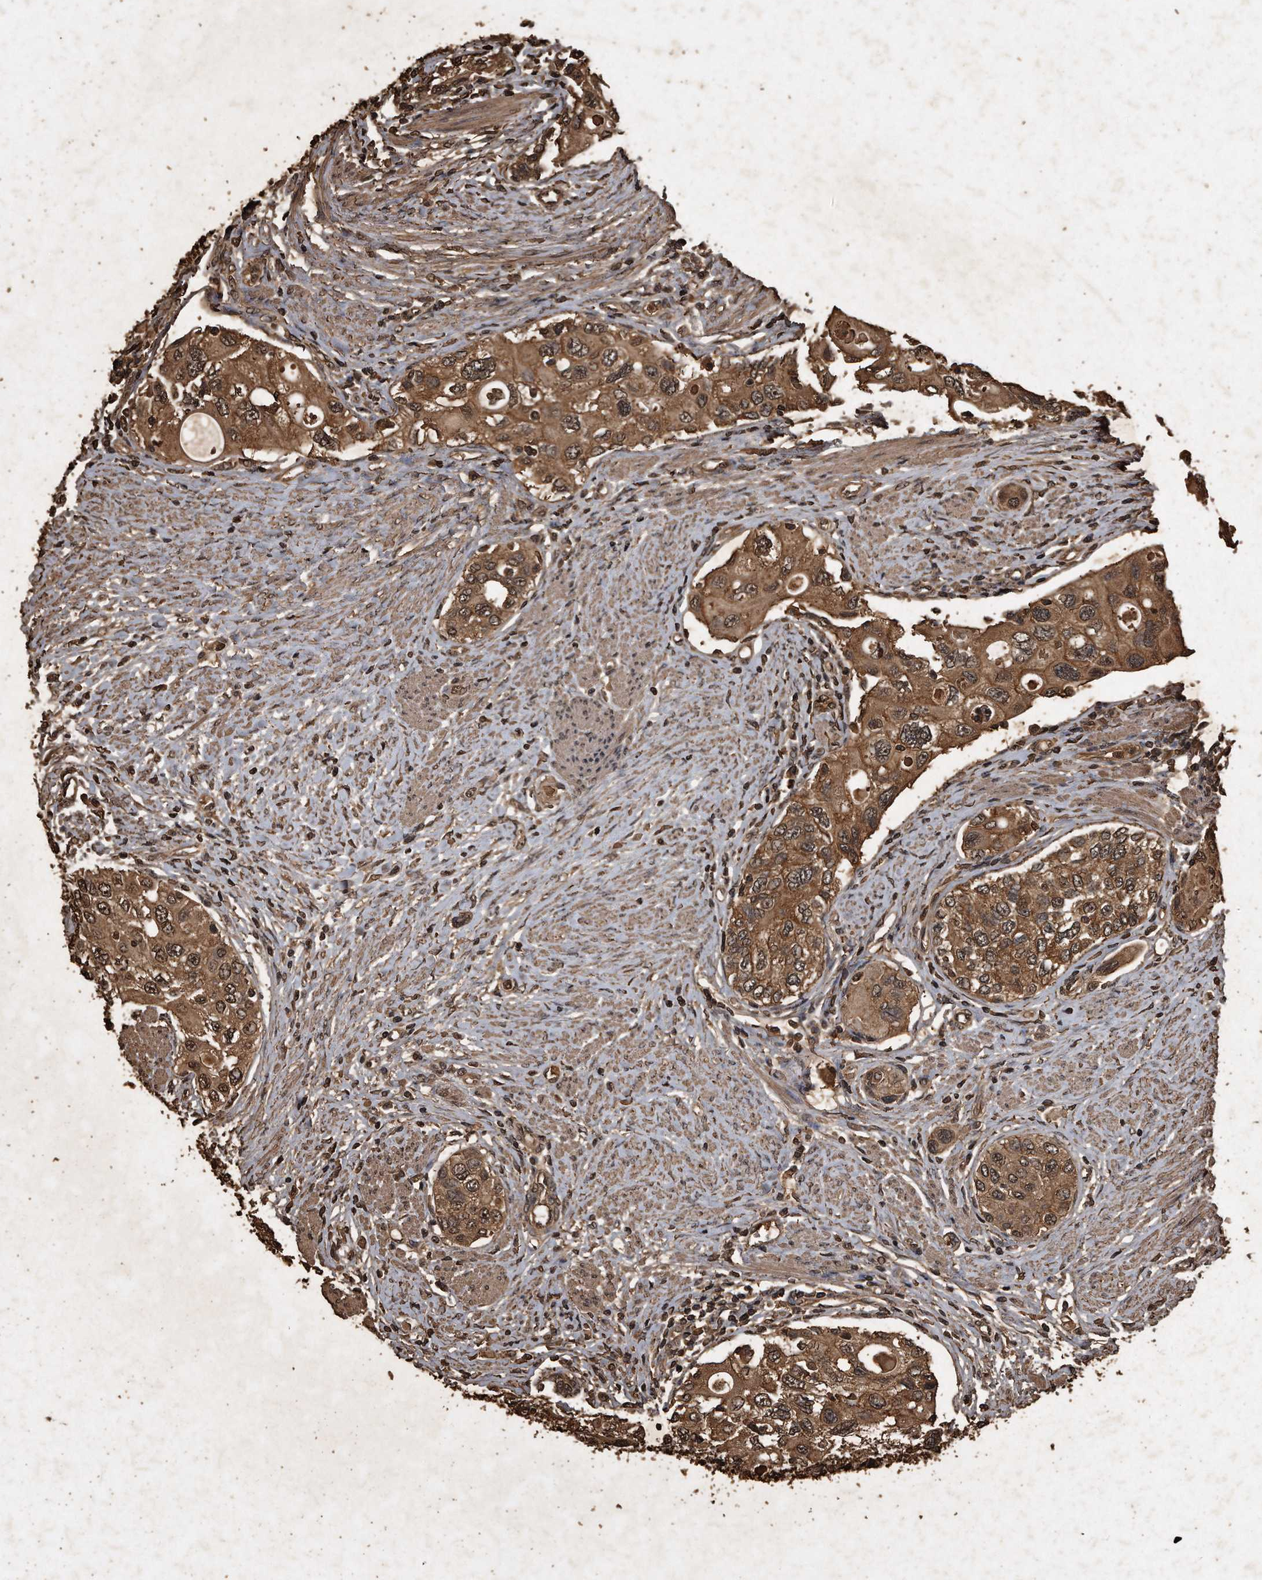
{"staining": {"intensity": "moderate", "quantity": ">75%", "location": "cytoplasmic/membranous"}, "tissue": "urothelial cancer", "cell_type": "Tumor cells", "image_type": "cancer", "snomed": [{"axis": "morphology", "description": "Urothelial carcinoma, High grade"}, {"axis": "topography", "description": "Urinary bladder"}], "caption": "High-magnification brightfield microscopy of urothelial cancer stained with DAB (brown) and counterstained with hematoxylin (blue). tumor cells exhibit moderate cytoplasmic/membranous staining is identified in approximately>75% of cells.", "gene": "CFLAR", "patient": {"sex": "female", "age": 56}}